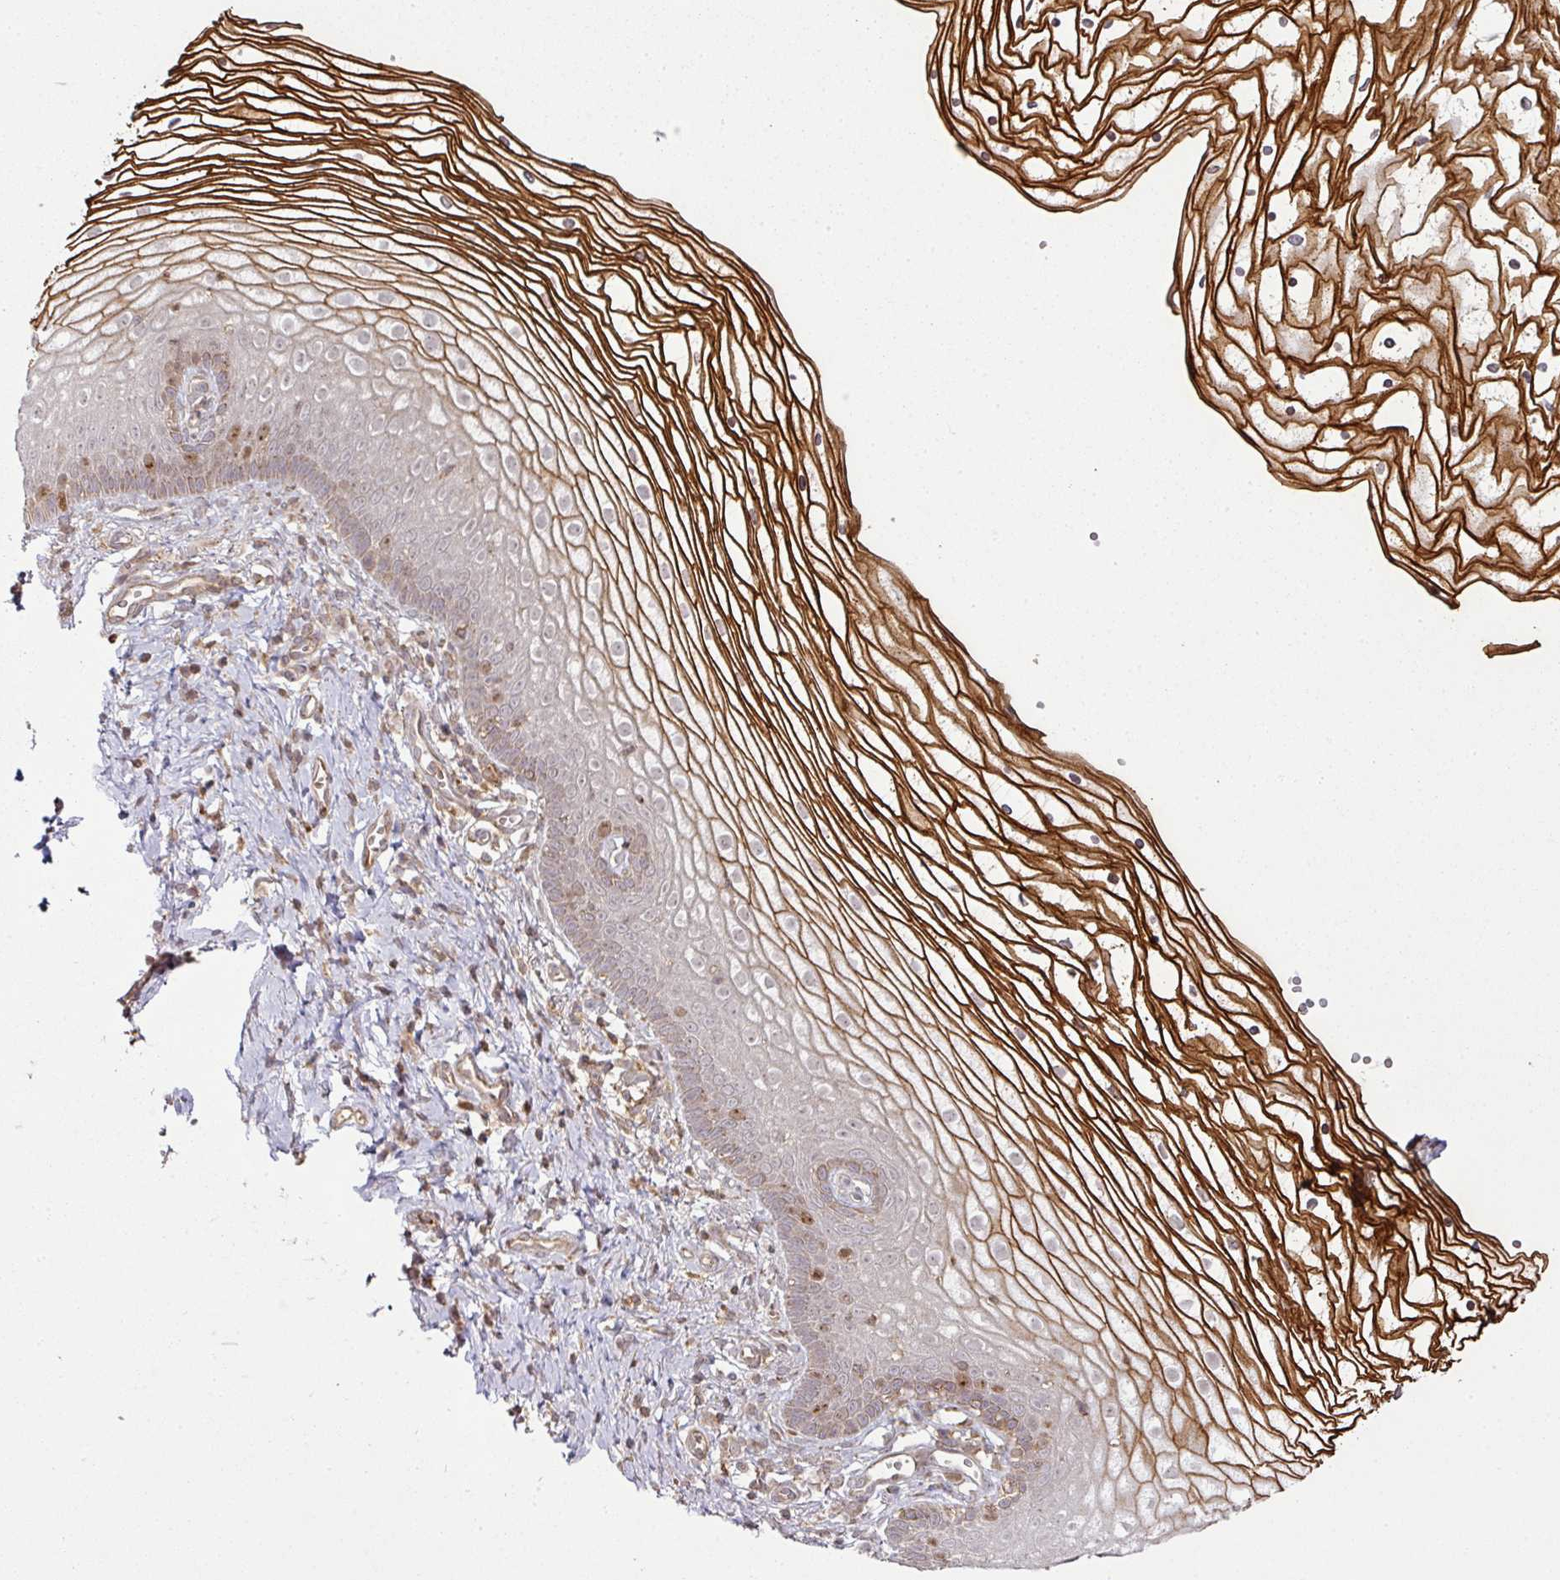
{"staining": {"intensity": "strong", "quantity": "25%-75%", "location": "cytoplasmic/membranous,nuclear"}, "tissue": "vagina", "cell_type": "Squamous epithelial cells", "image_type": "normal", "snomed": [{"axis": "morphology", "description": "Normal tissue, NOS"}, {"axis": "topography", "description": "Vagina"}], "caption": "IHC photomicrograph of unremarkable vagina: human vagina stained using immunohistochemistry (IHC) displays high levels of strong protein expression localized specifically in the cytoplasmic/membranous,nuclear of squamous epithelial cells, appearing as a cytoplasmic/membranous,nuclear brown color.", "gene": "ATAT1", "patient": {"sex": "female", "age": 56}}